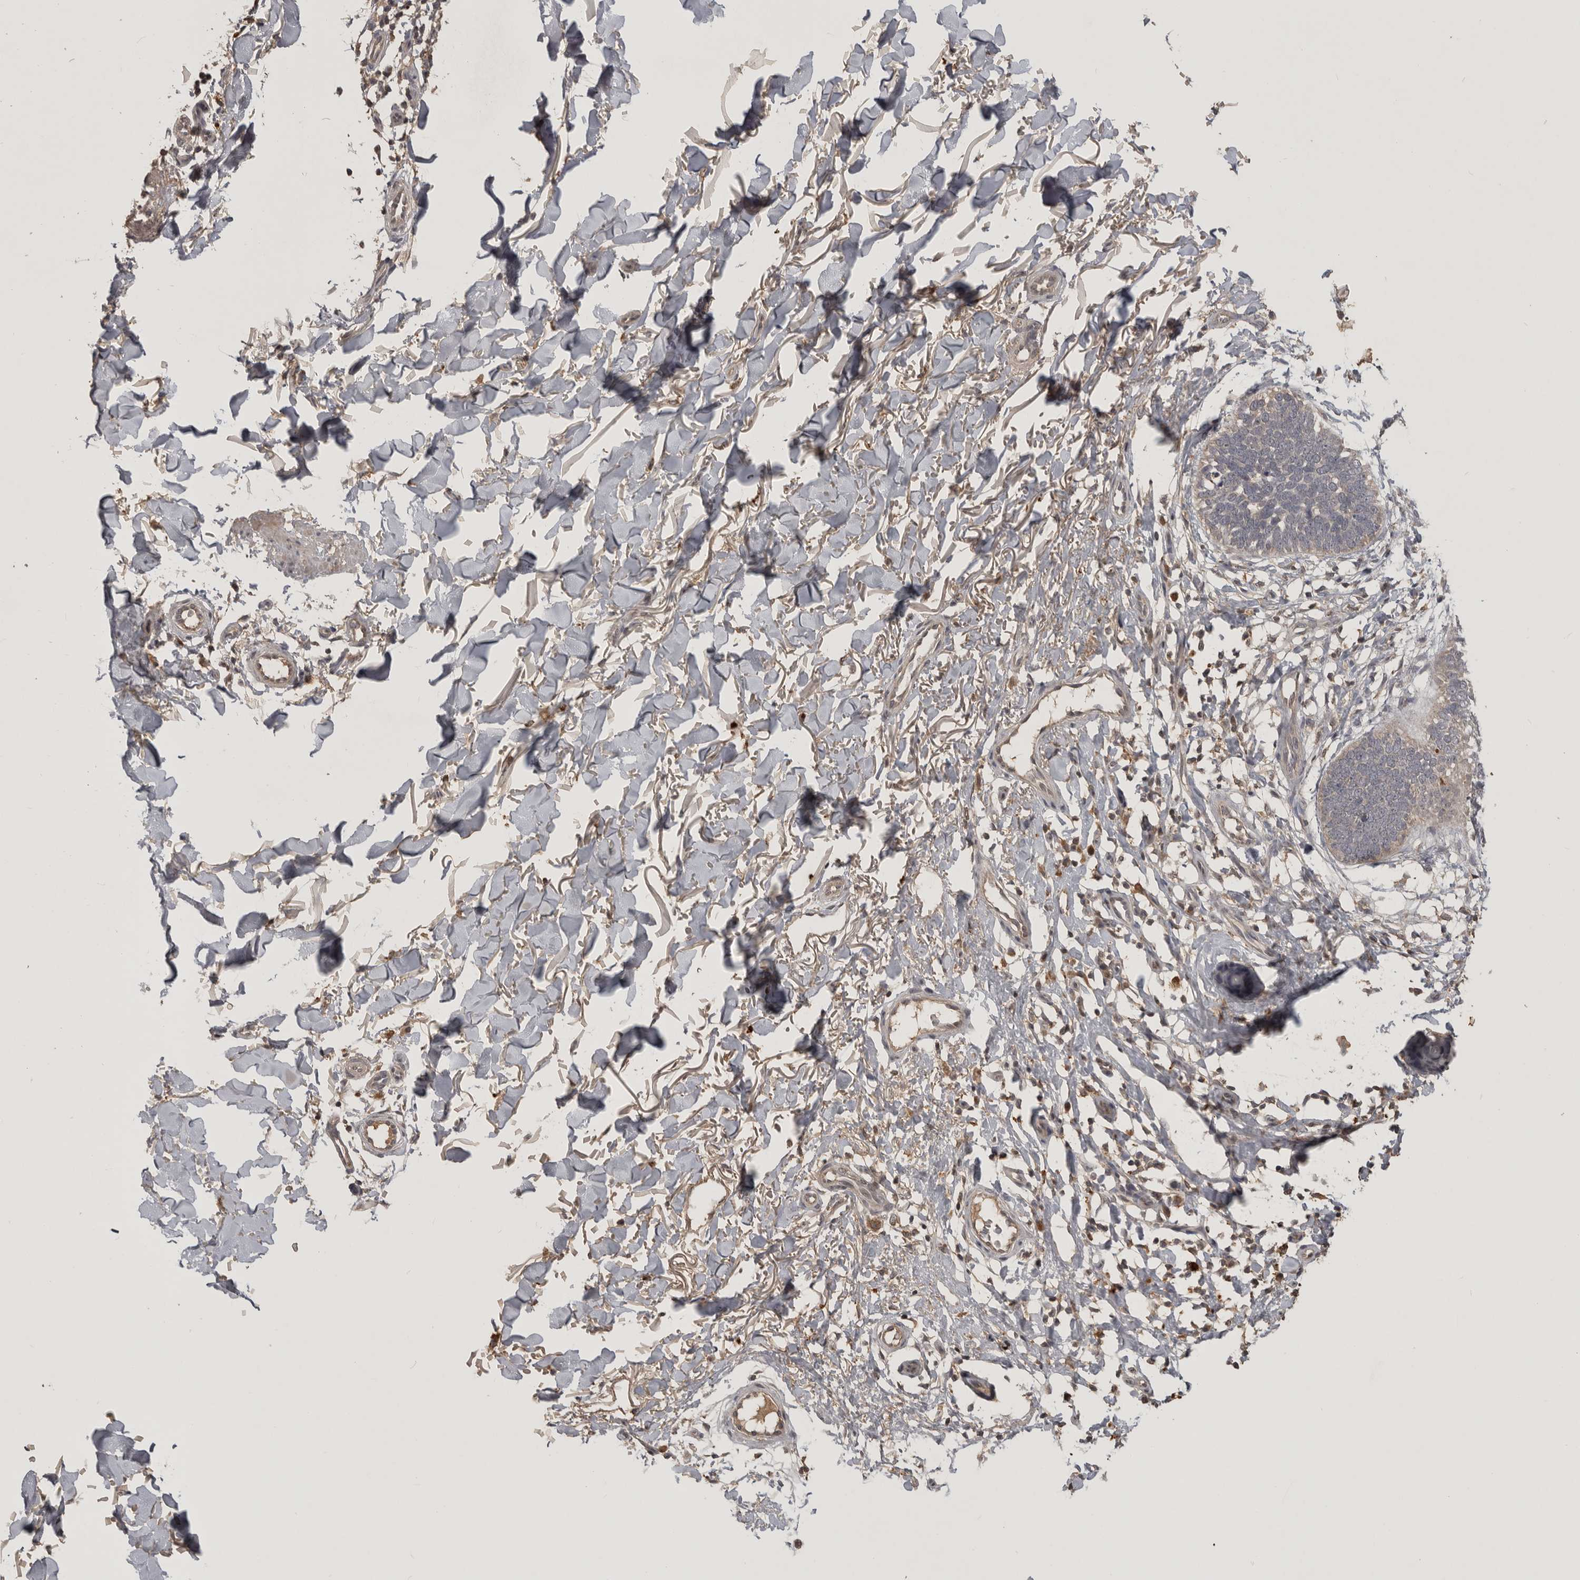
{"staining": {"intensity": "negative", "quantity": "none", "location": "none"}, "tissue": "skin cancer", "cell_type": "Tumor cells", "image_type": "cancer", "snomed": [{"axis": "morphology", "description": "Normal tissue, NOS"}, {"axis": "morphology", "description": "Basal cell carcinoma"}, {"axis": "topography", "description": "Skin"}], "caption": "The micrograph demonstrates no staining of tumor cells in skin basal cell carcinoma.", "gene": "ADAMTS4", "patient": {"sex": "male", "age": 77}}